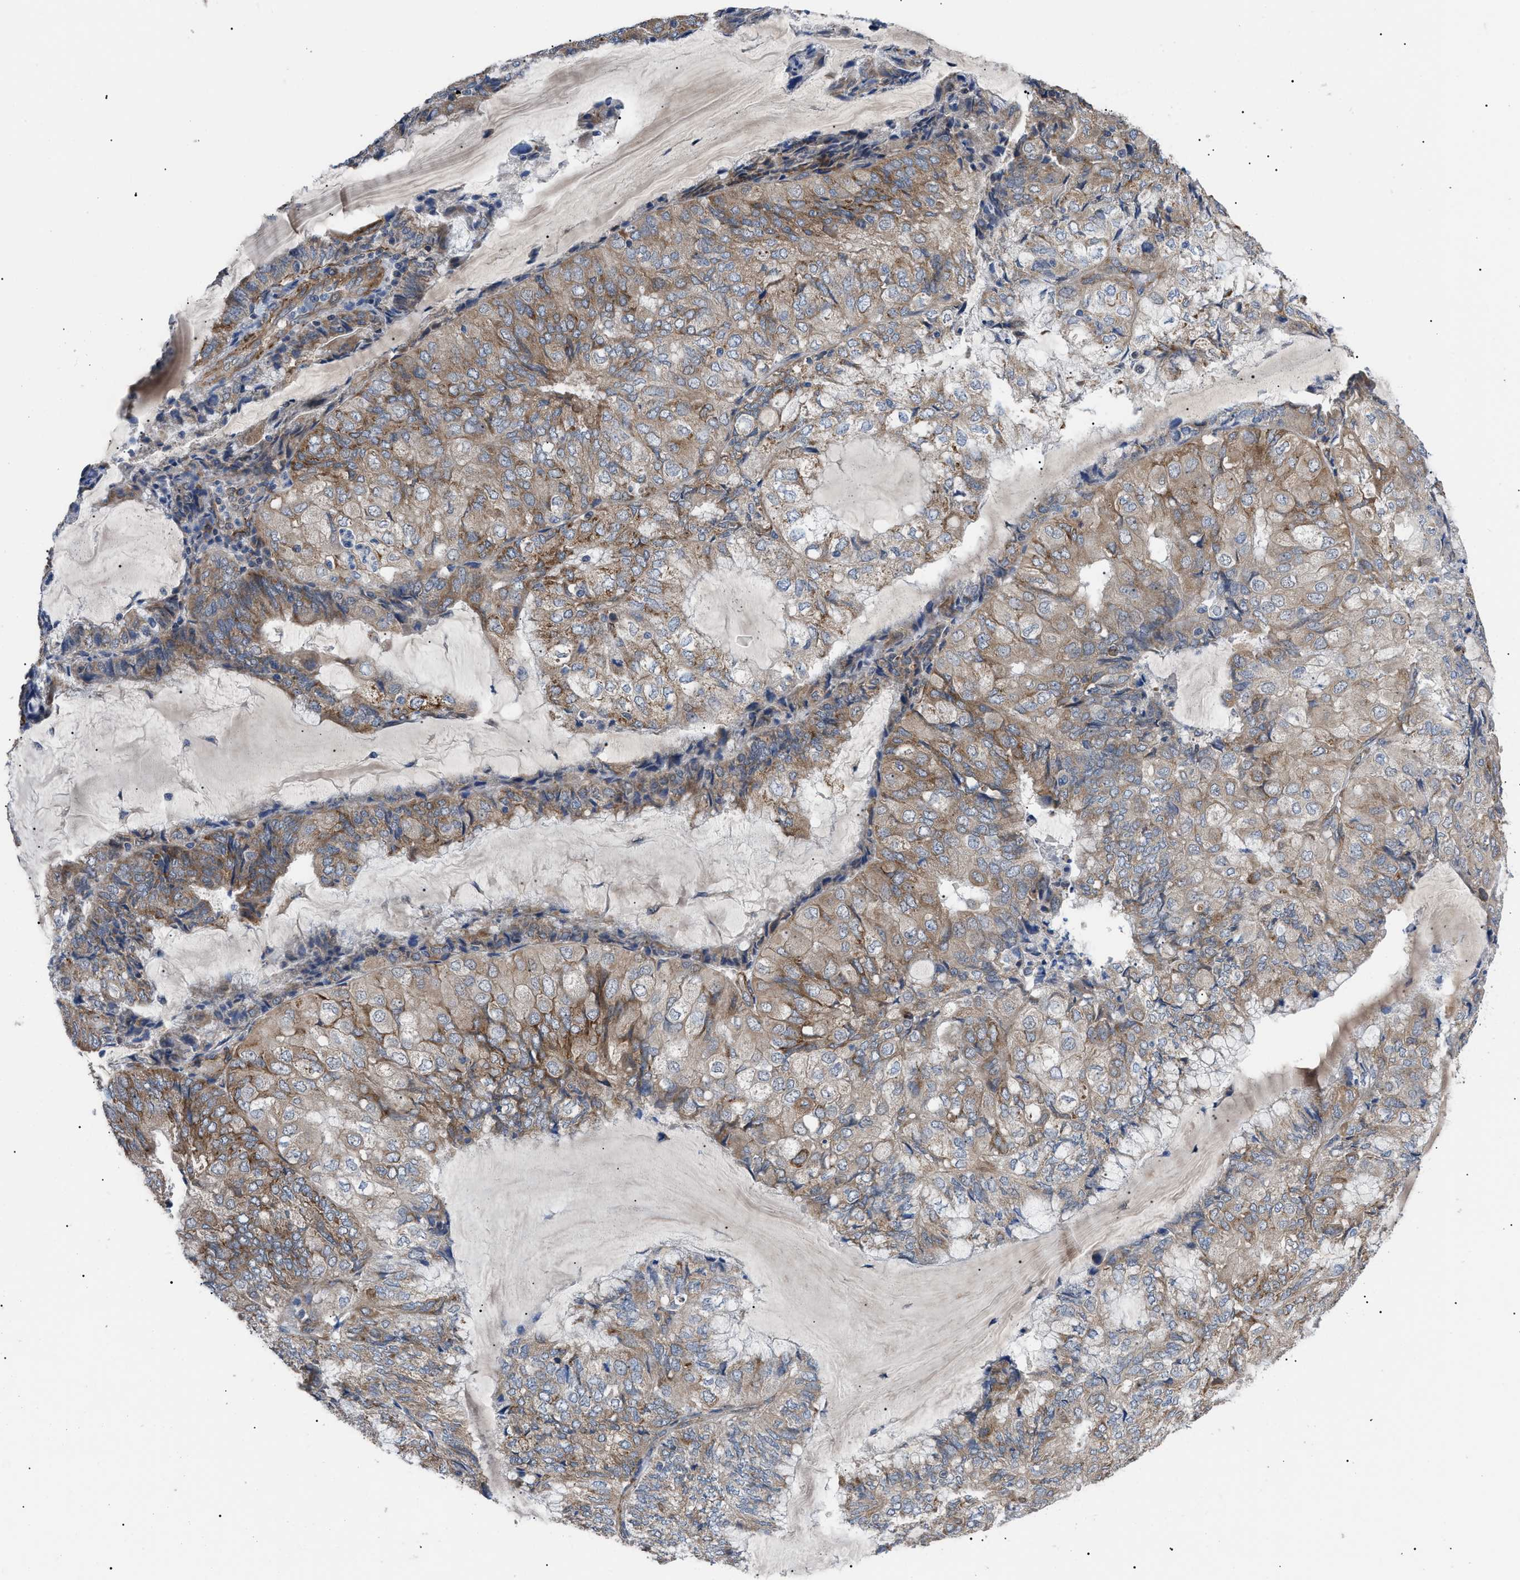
{"staining": {"intensity": "moderate", "quantity": ">75%", "location": "cytoplasmic/membranous"}, "tissue": "endometrial cancer", "cell_type": "Tumor cells", "image_type": "cancer", "snomed": [{"axis": "morphology", "description": "Adenocarcinoma, NOS"}, {"axis": "topography", "description": "Endometrium"}], "caption": "Immunohistochemical staining of human adenocarcinoma (endometrial) demonstrates medium levels of moderate cytoplasmic/membranous protein staining in approximately >75% of tumor cells.", "gene": "MYO10", "patient": {"sex": "female", "age": 81}}